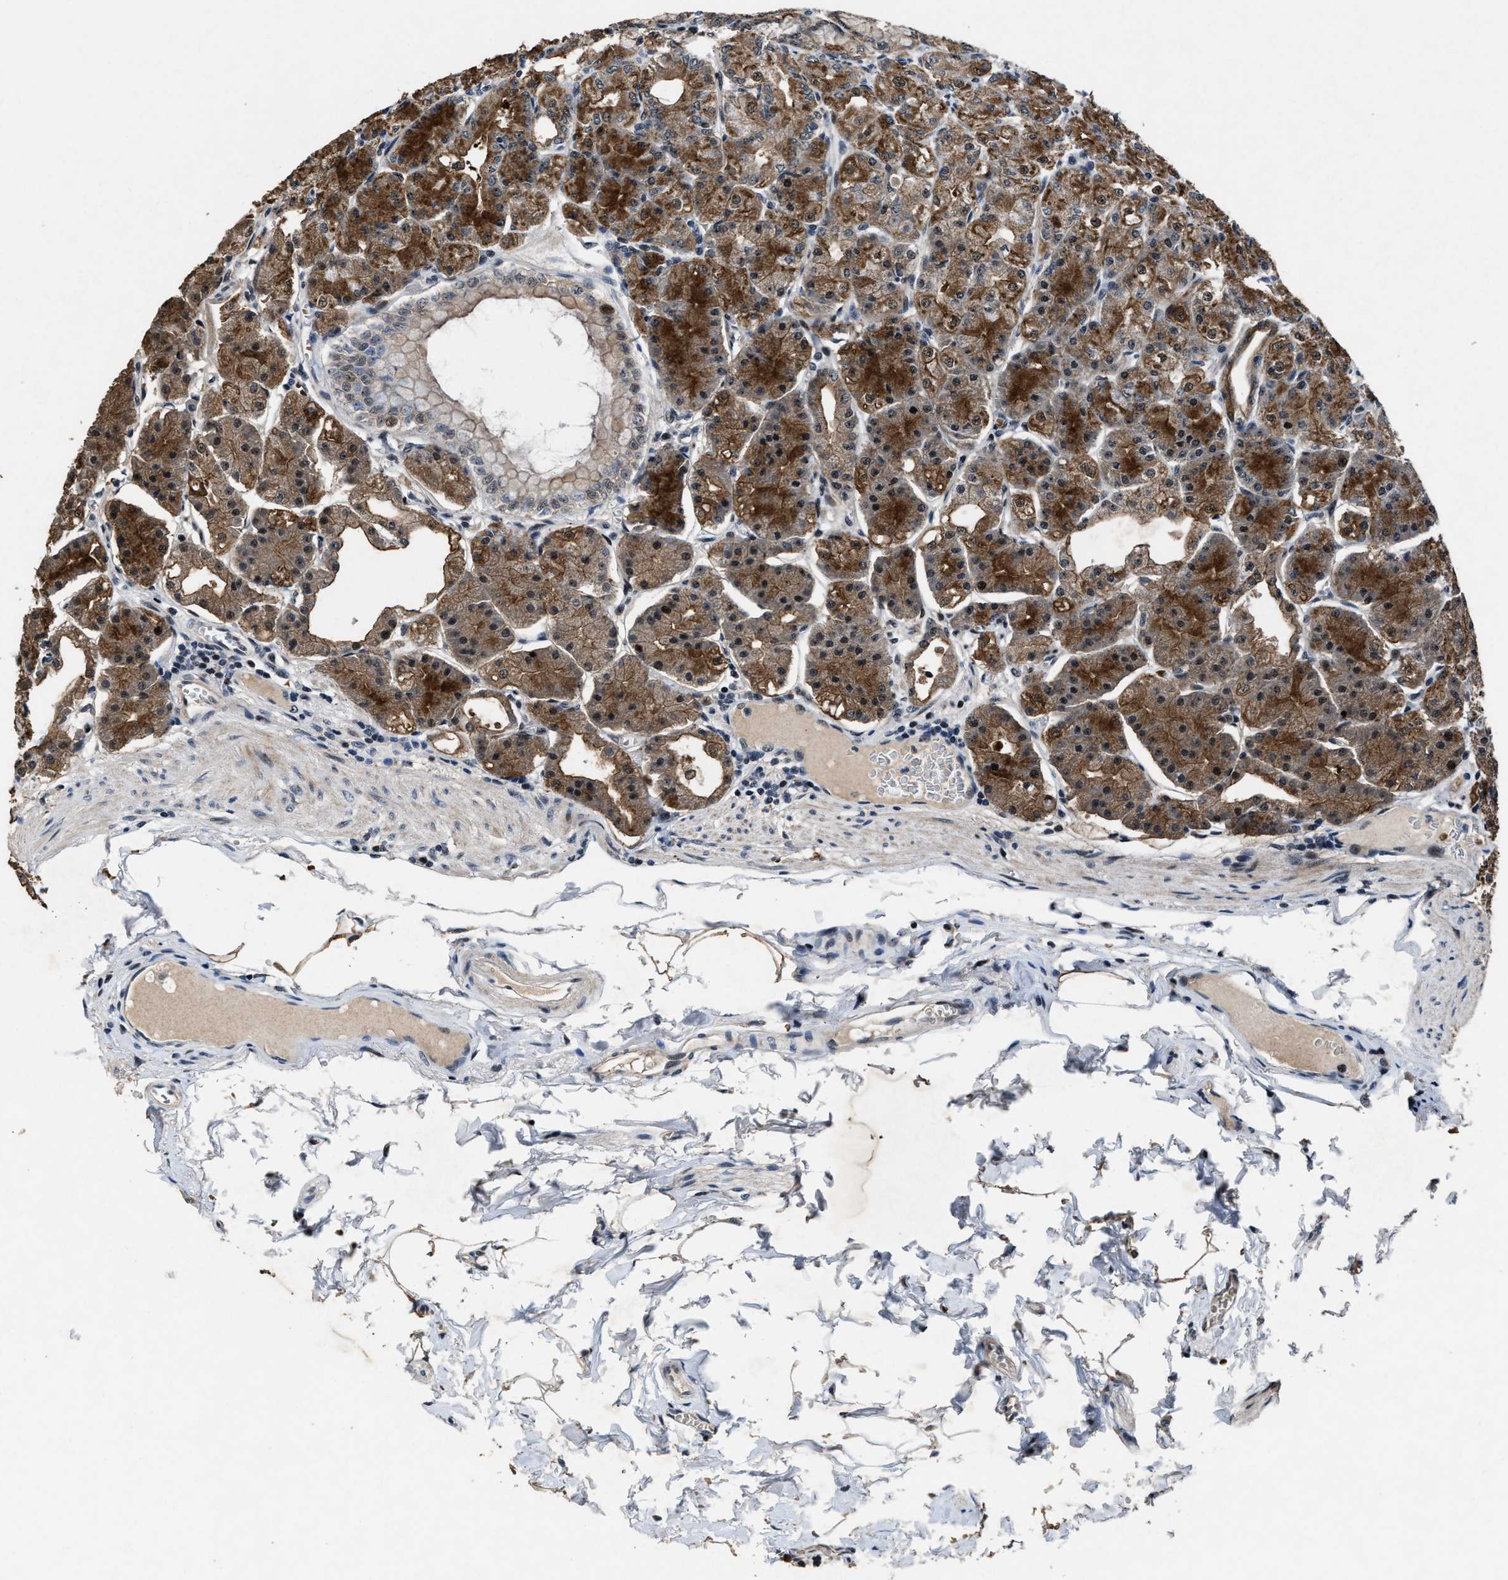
{"staining": {"intensity": "strong", "quantity": ">75%", "location": "cytoplasmic/membranous,nuclear"}, "tissue": "stomach", "cell_type": "Glandular cells", "image_type": "normal", "snomed": [{"axis": "morphology", "description": "Normal tissue, NOS"}, {"axis": "topography", "description": "Stomach, lower"}], "caption": "IHC image of unremarkable stomach stained for a protein (brown), which demonstrates high levels of strong cytoplasmic/membranous,nuclear staining in about >75% of glandular cells.", "gene": "ZNF233", "patient": {"sex": "male", "age": 71}}